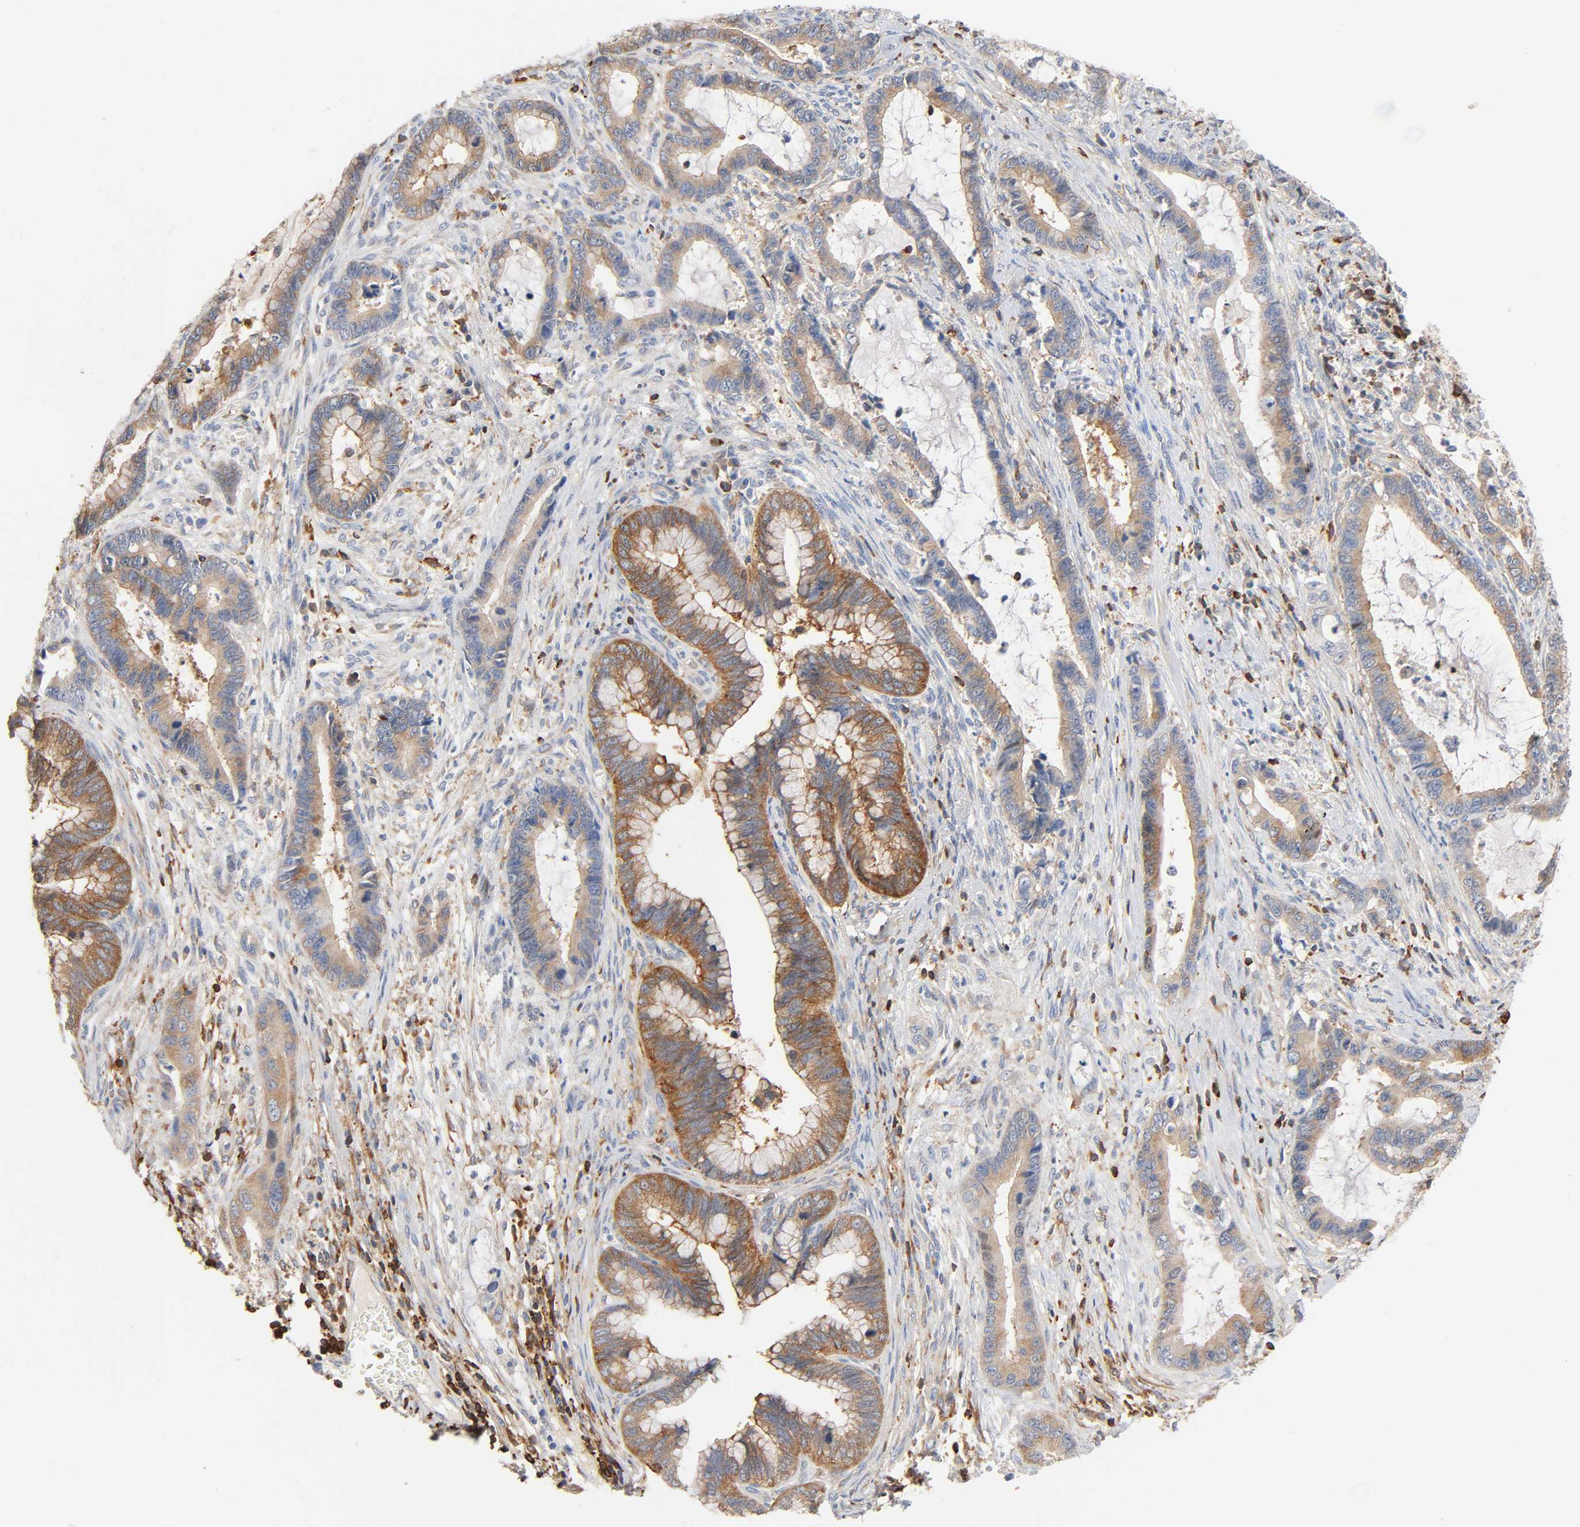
{"staining": {"intensity": "moderate", "quantity": ">75%", "location": "cytoplasmic/membranous"}, "tissue": "cervical cancer", "cell_type": "Tumor cells", "image_type": "cancer", "snomed": [{"axis": "morphology", "description": "Adenocarcinoma, NOS"}, {"axis": "topography", "description": "Cervix"}], "caption": "Immunohistochemistry photomicrograph of neoplastic tissue: human cervical cancer stained using immunohistochemistry demonstrates medium levels of moderate protein expression localized specifically in the cytoplasmic/membranous of tumor cells, appearing as a cytoplasmic/membranous brown color.", "gene": "BIN1", "patient": {"sex": "female", "age": 44}}